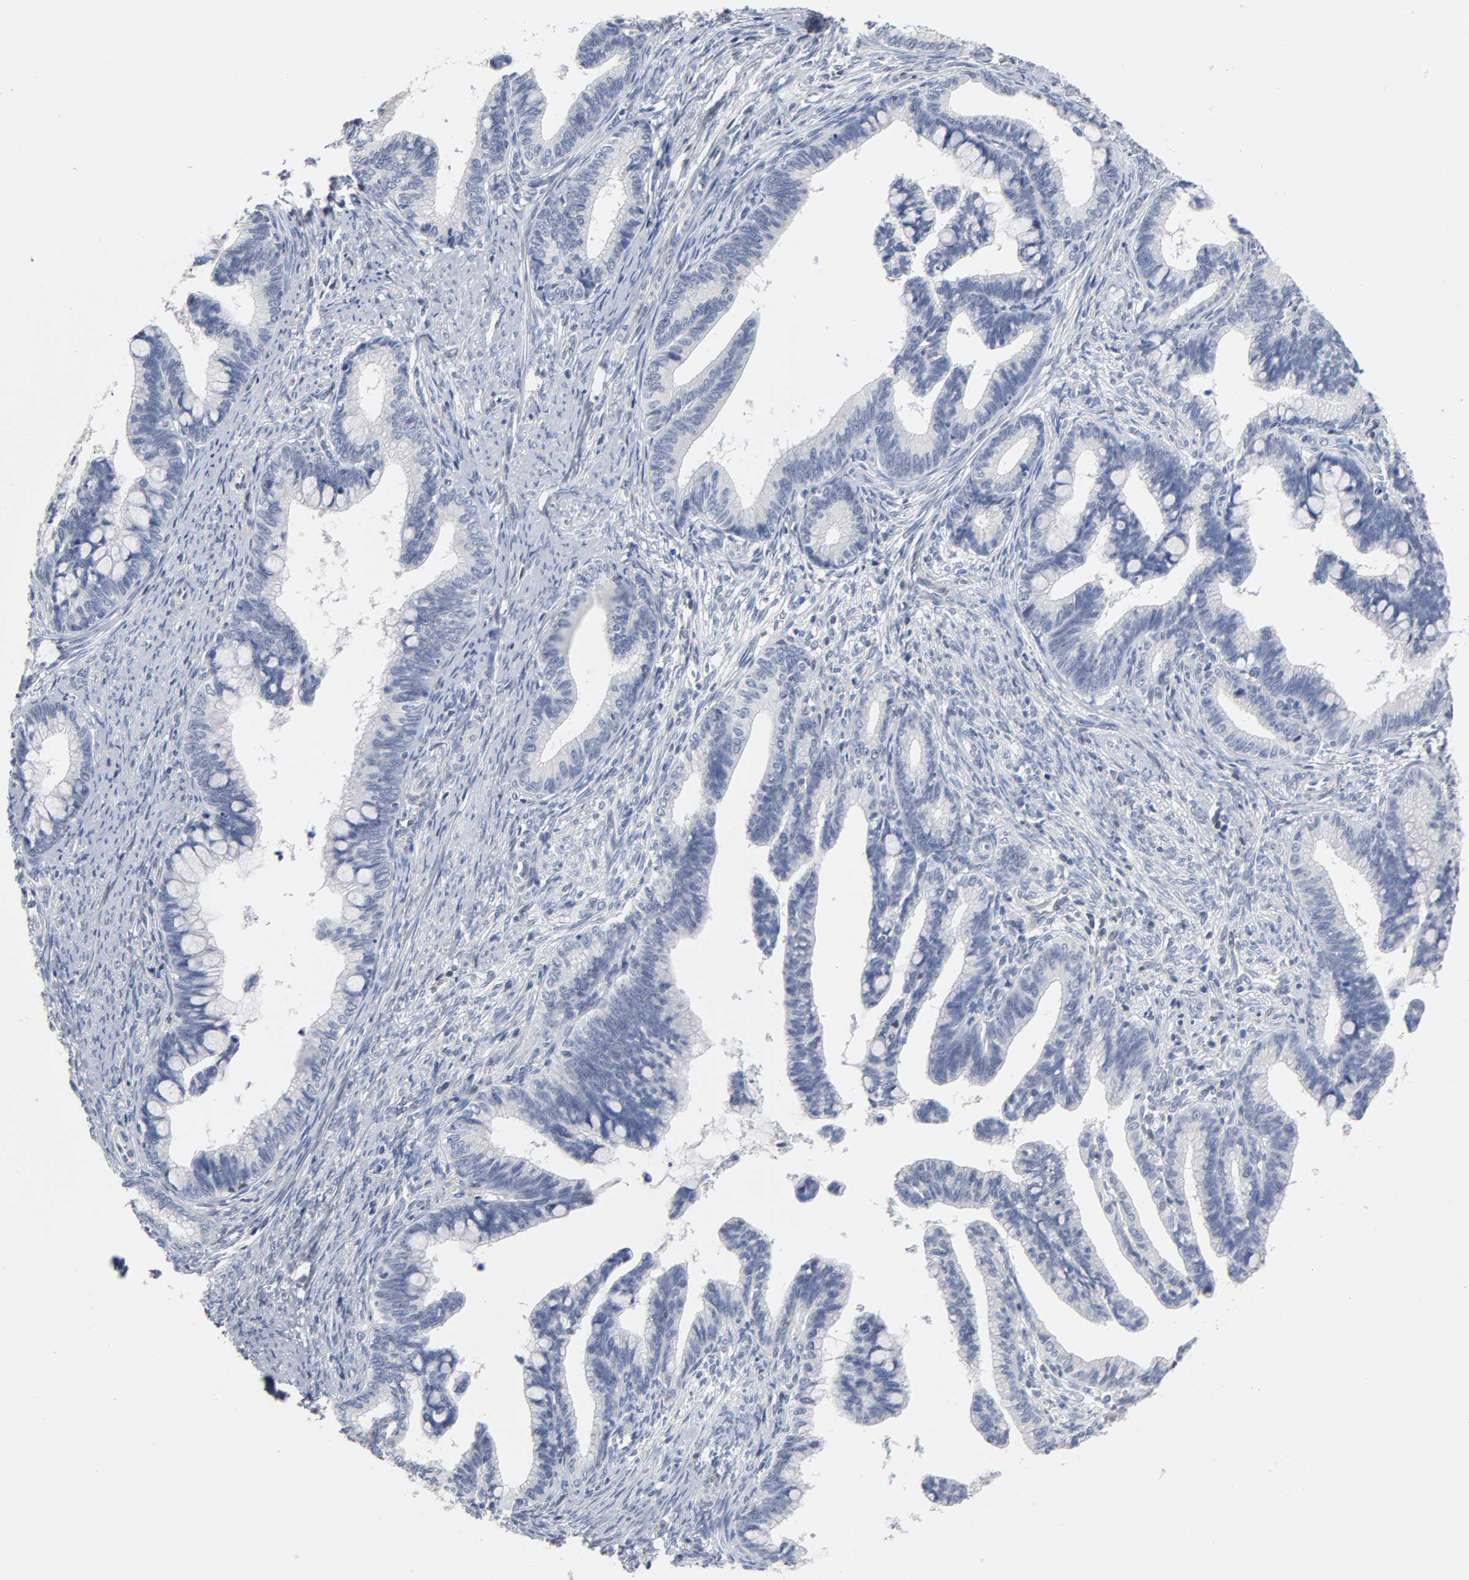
{"staining": {"intensity": "negative", "quantity": "none", "location": "none"}, "tissue": "cervical cancer", "cell_type": "Tumor cells", "image_type": "cancer", "snomed": [{"axis": "morphology", "description": "Adenocarcinoma, NOS"}, {"axis": "topography", "description": "Cervix"}], "caption": "Immunohistochemistry (IHC) photomicrograph of neoplastic tissue: human cervical cancer stained with DAB (3,3'-diaminobenzidine) shows no significant protein positivity in tumor cells.", "gene": "NFATC1", "patient": {"sex": "female", "age": 36}}